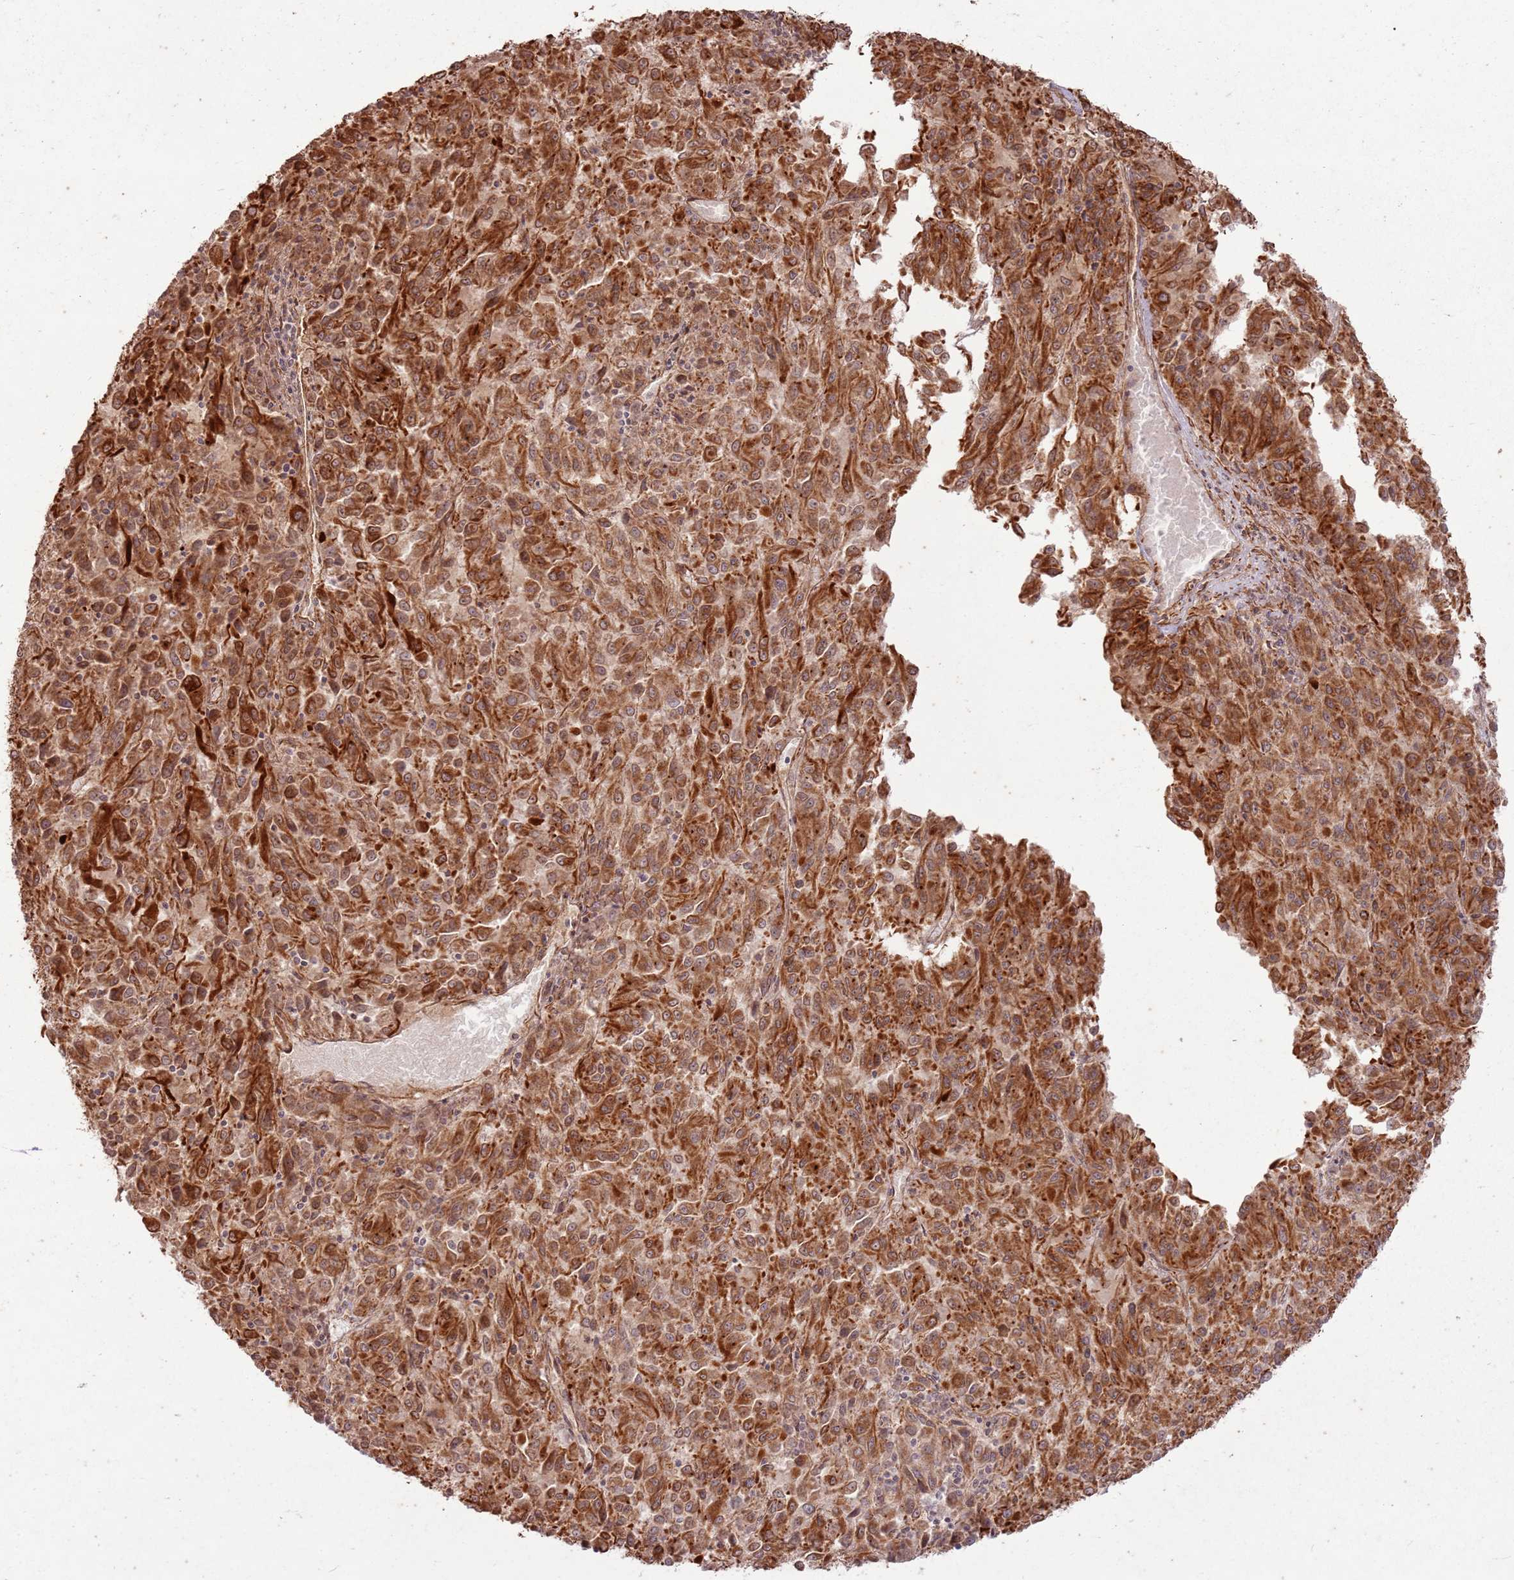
{"staining": {"intensity": "moderate", "quantity": ">75%", "location": "cytoplasmic/membranous"}, "tissue": "melanoma", "cell_type": "Tumor cells", "image_type": "cancer", "snomed": [{"axis": "morphology", "description": "Malignant melanoma, Metastatic site"}, {"axis": "topography", "description": "Lung"}], "caption": "Immunohistochemical staining of human melanoma shows medium levels of moderate cytoplasmic/membranous protein expression in about >75% of tumor cells.", "gene": "ZNF623", "patient": {"sex": "male", "age": 64}}